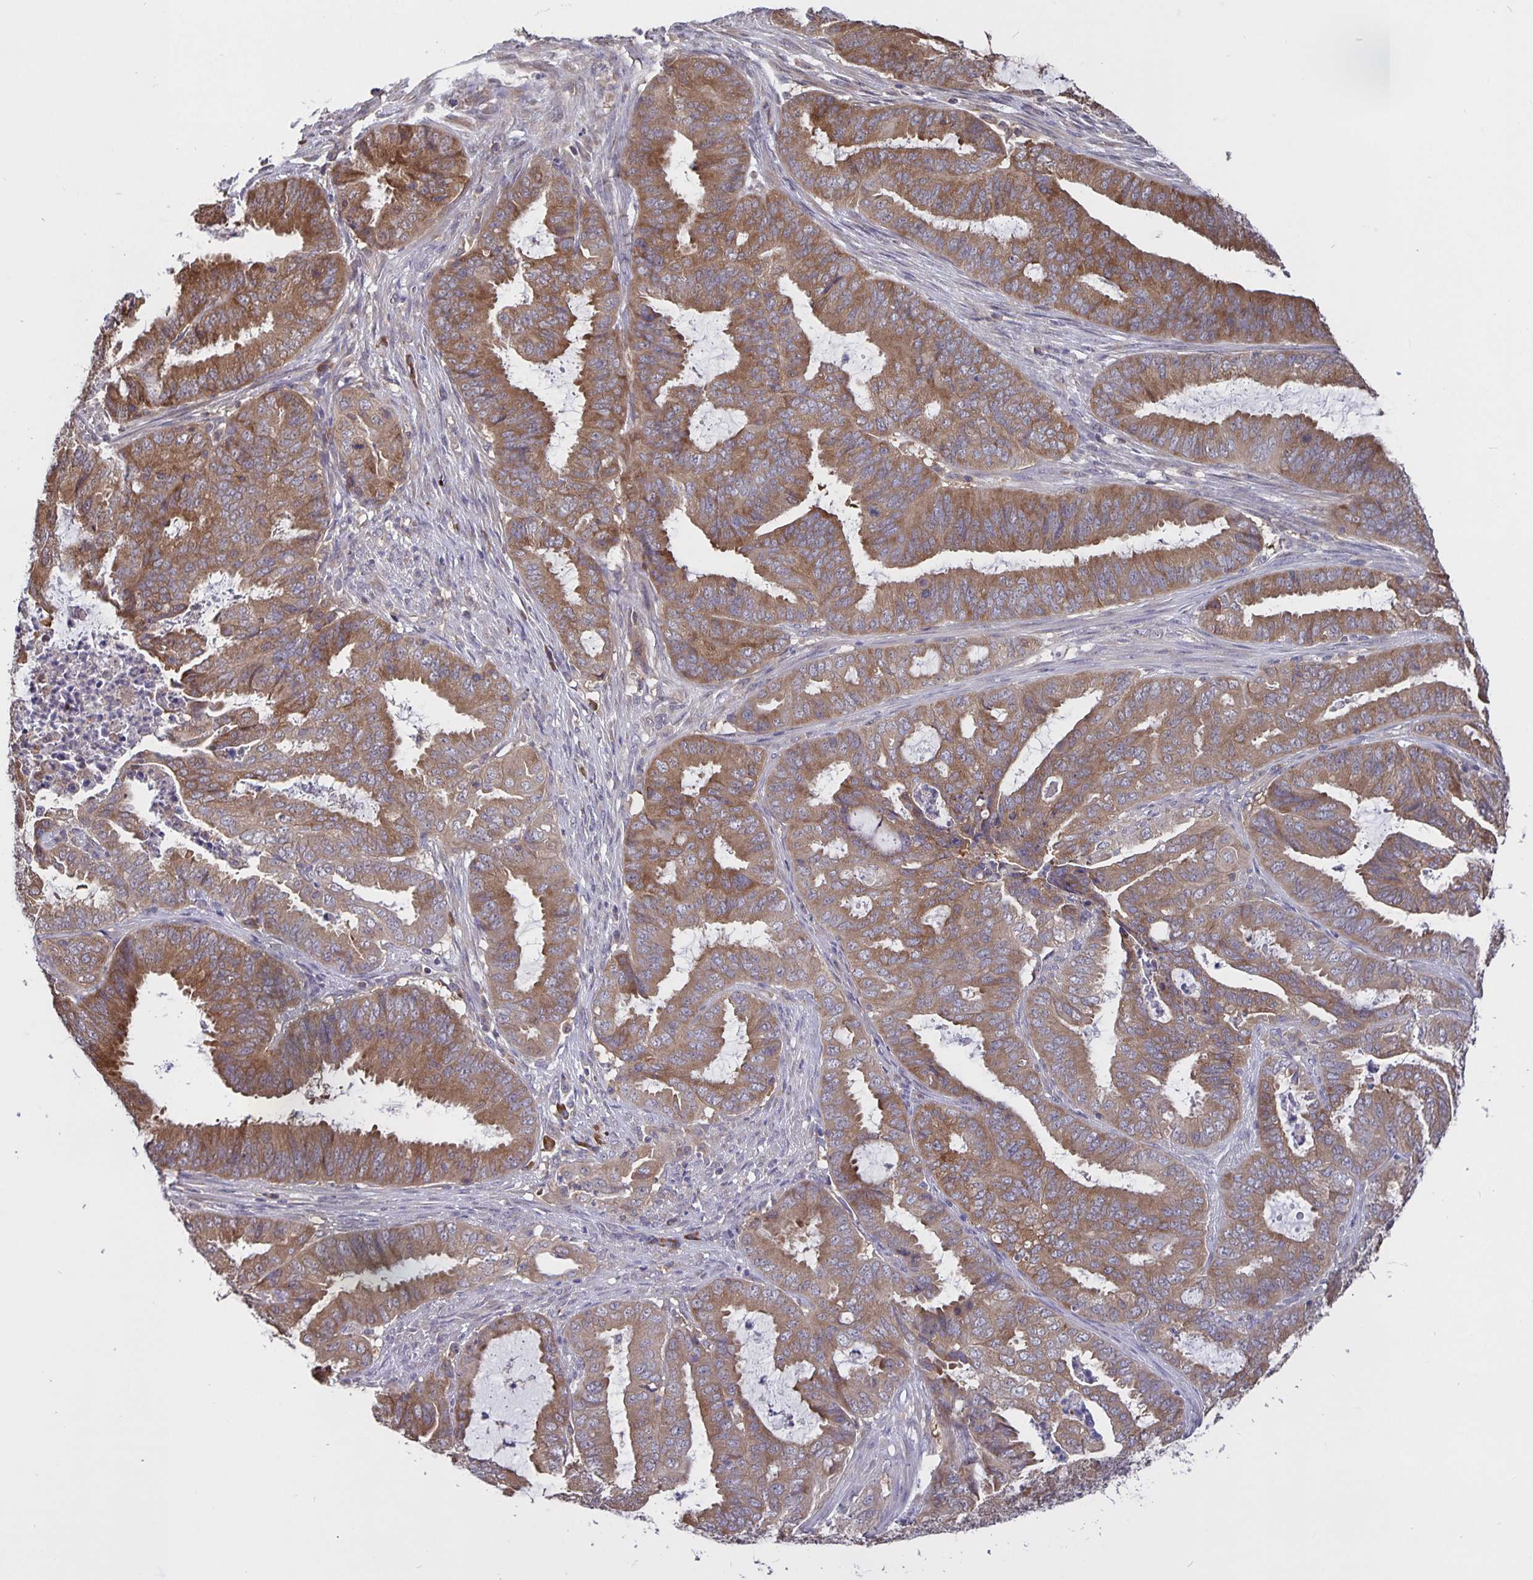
{"staining": {"intensity": "moderate", "quantity": ">75%", "location": "cytoplasmic/membranous"}, "tissue": "endometrial cancer", "cell_type": "Tumor cells", "image_type": "cancer", "snomed": [{"axis": "morphology", "description": "Adenocarcinoma, NOS"}, {"axis": "topography", "description": "Endometrium"}], "caption": "This is a photomicrograph of immunohistochemistry staining of adenocarcinoma (endometrial), which shows moderate positivity in the cytoplasmic/membranous of tumor cells.", "gene": "FEM1C", "patient": {"sex": "female", "age": 51}}